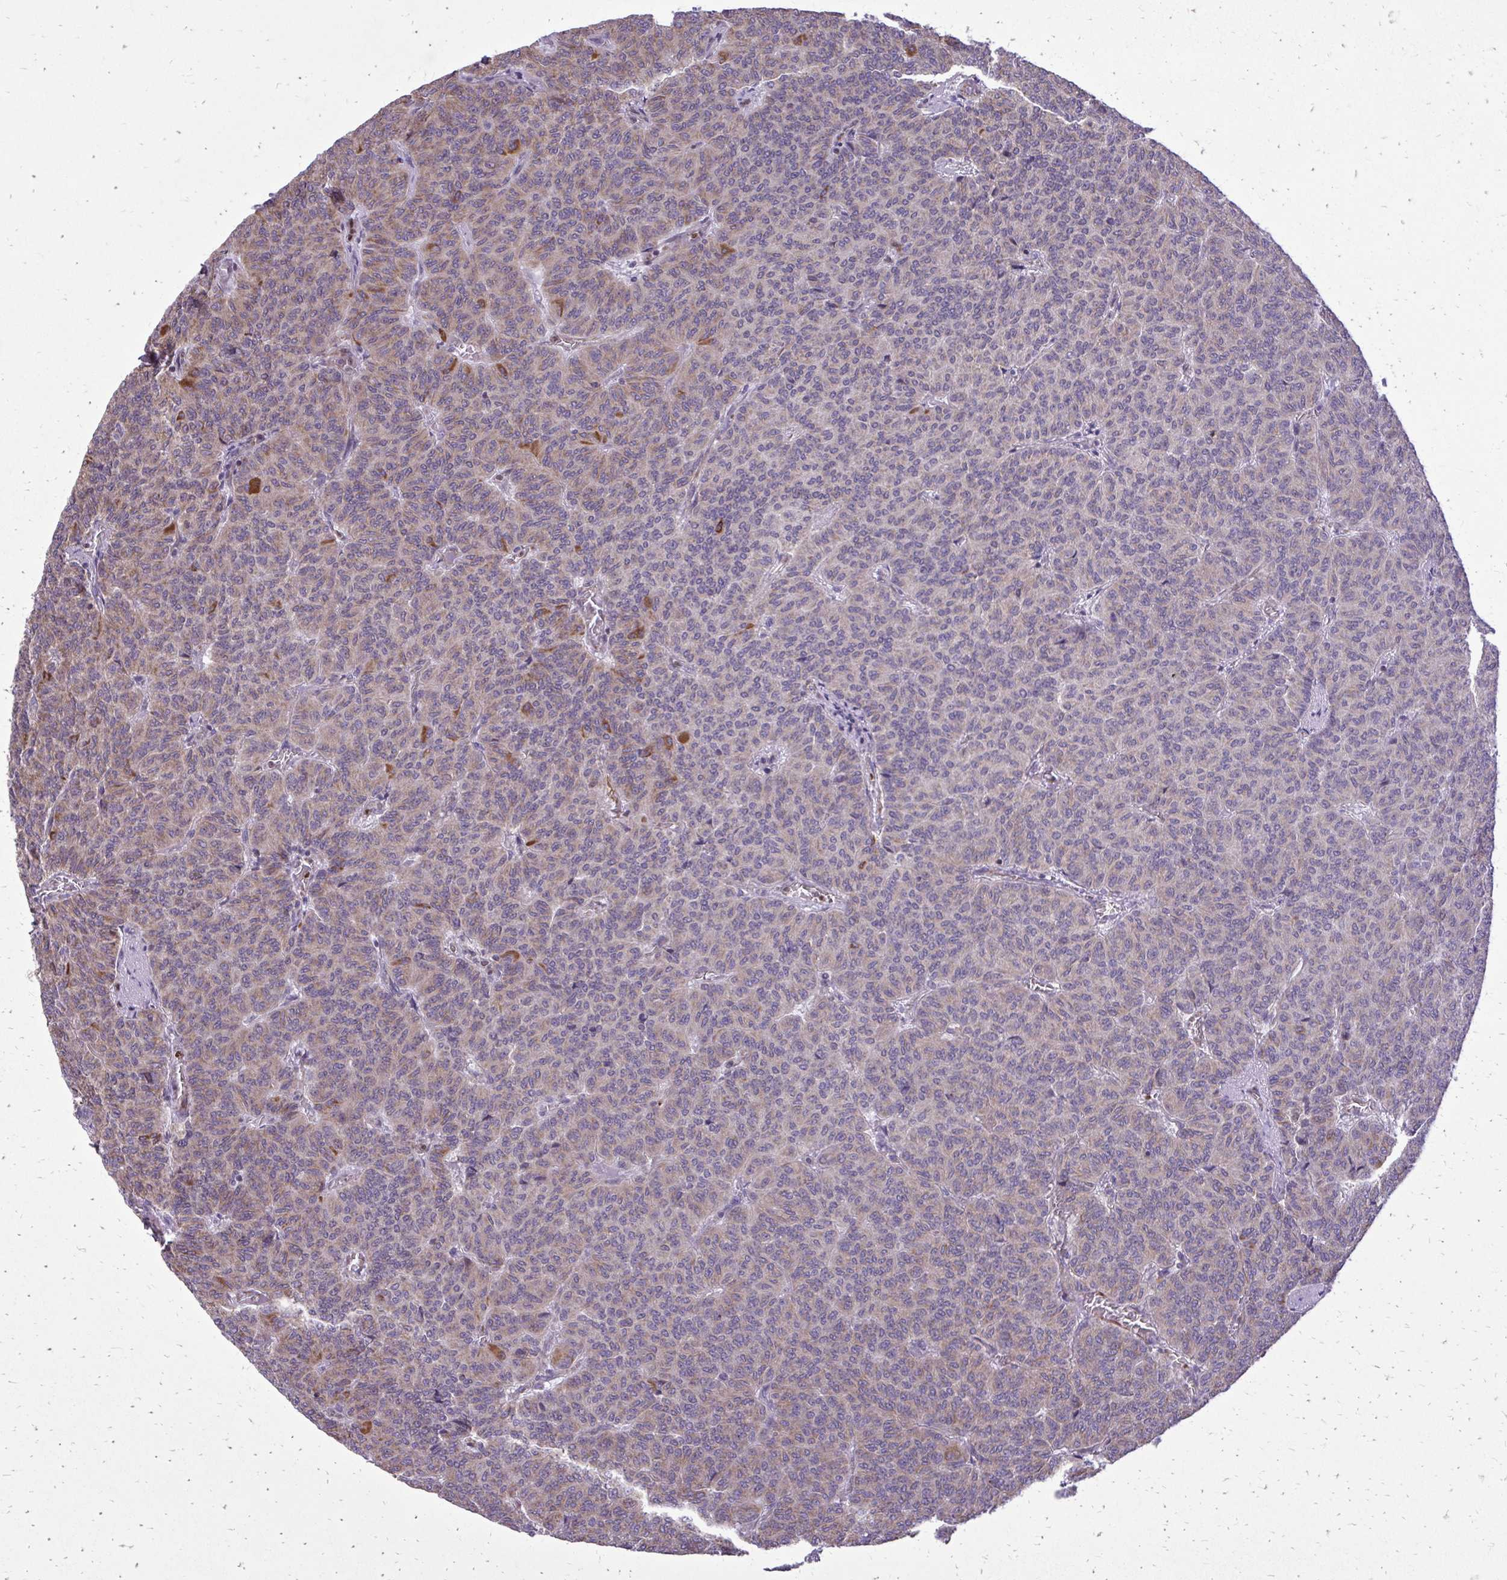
{"staining": {"intensity": "weak", "quantity": "25%-75%", "location": "cytoplasmic/membranous"}, "tissue": "carcinoid", "cell_type": "Tumor cells", "image_type": "cancer", "snomed": [{"axis": "morphology", "description": "Carcinoid, malignant, NOS"}, {"axis": "topography", "description": "Lung"}], "caption": "This micrograph shows carcinoid (malignant) stained with immunohistochemistry (IHC) to label a protein in brown. The cytoplasmic/membranous of tumor cells show weak positivity for the protein. Nuclei are counter-stained blue.", "gene": "ABCC3", "patient": {"sex": "male", "age": 61}}